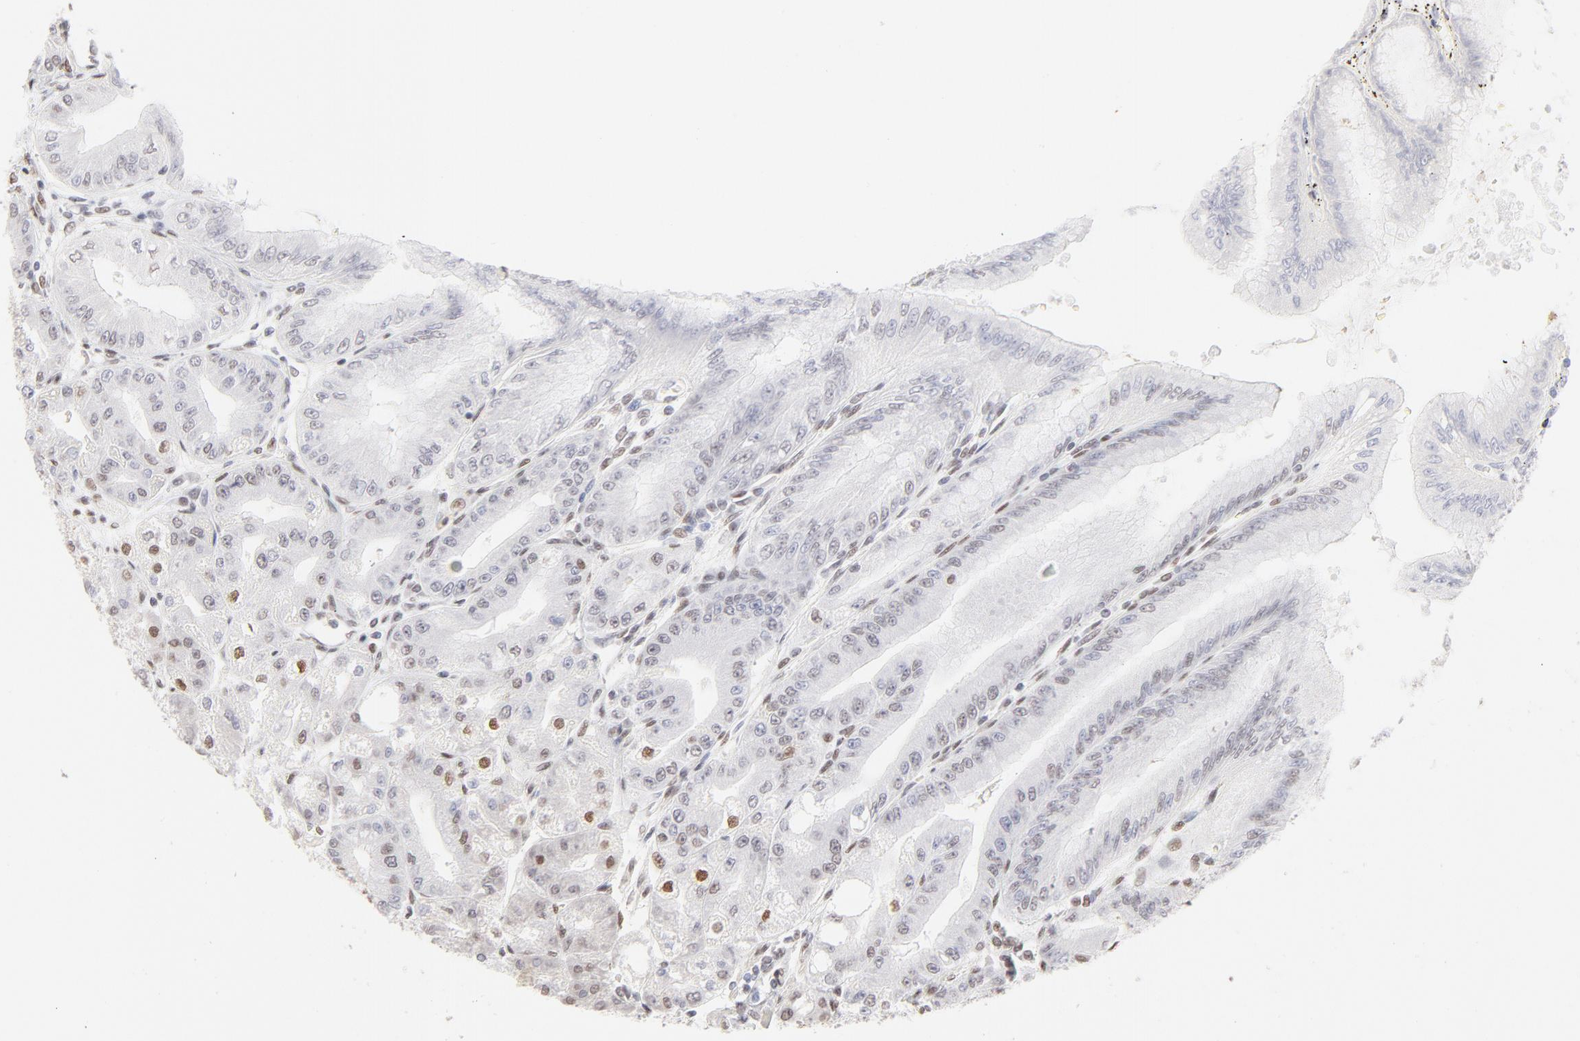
{"staining": {"intensity": "moderate", "quantity": "<25%", "location": "nuclear"}, "tissue": "stomach", "cell_type": "Glandular cells", "image_type": "normal", "snomed": [{"axis": "morphology", "description": "Normal tissue, NOS"}, {"axis": "topography", "description": "Stomach, lower"}], "caption": "Immunohistochemistry (IHC) of normal stomach exhibits low levels of moderate nuclear expression in approximately <25% of glandular cells.", "gene": "PBX1", "patient": {"sex": "male", "age": 71}}